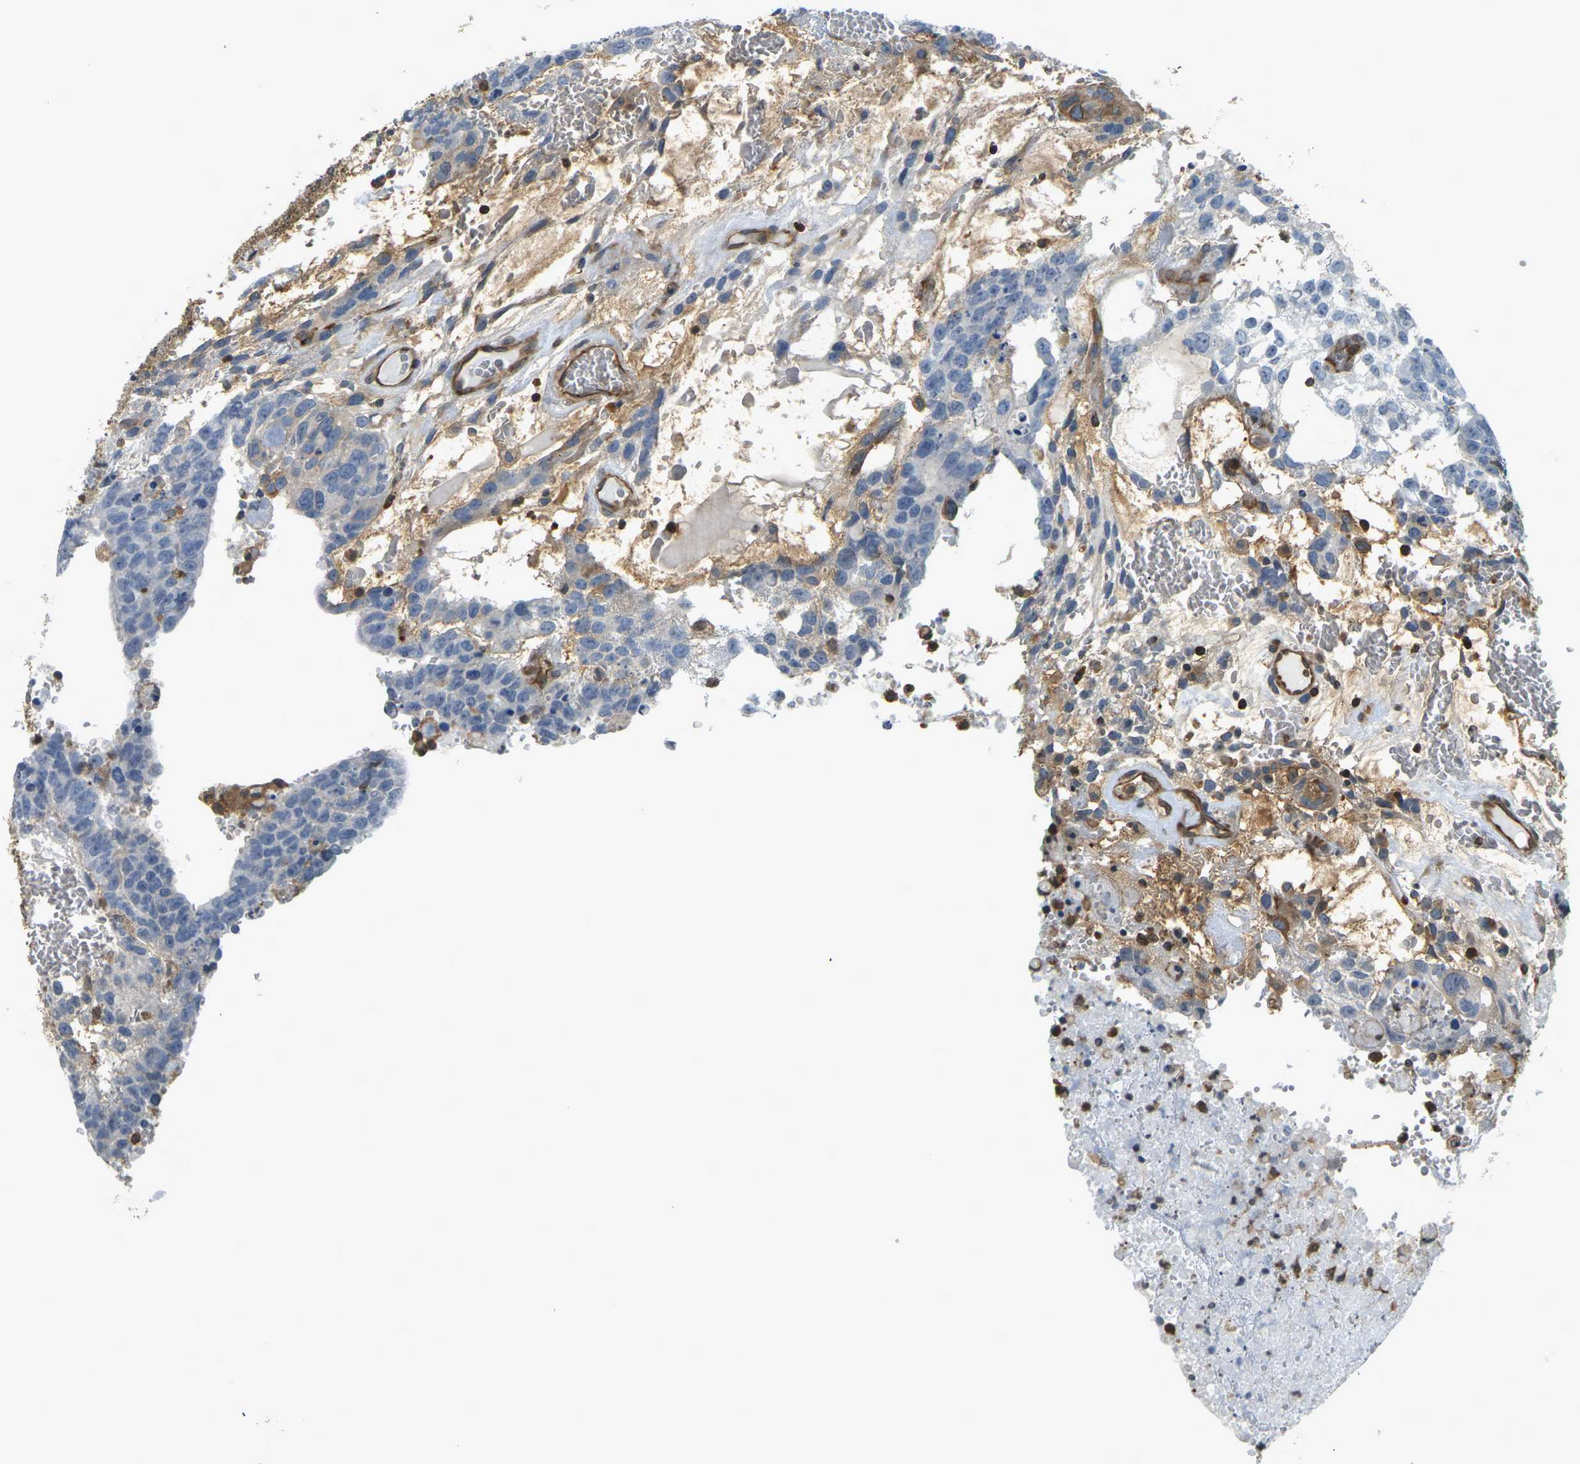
{"staining": {"intensity": "negative", "quantity": "none", "location": "none"}, "tissue": "testis cancer", "cell_type": "Tumor cells", "image_type": "cancer", "snomed": [{"axis": "morphology", "description": "Seminoma, NOS"}, {"axis": "morphology", "description": "Carcinoma, Embryonal, NOS"}, {"axis": "topography", "description": "Testis"}], "caption": "Immunohistochemistry (IHC) of embryonal carcinoma (testis) reveals no positivity in tumor cells.", "gene": "CAST", "patient": {"sex": "male", "age": 52}}